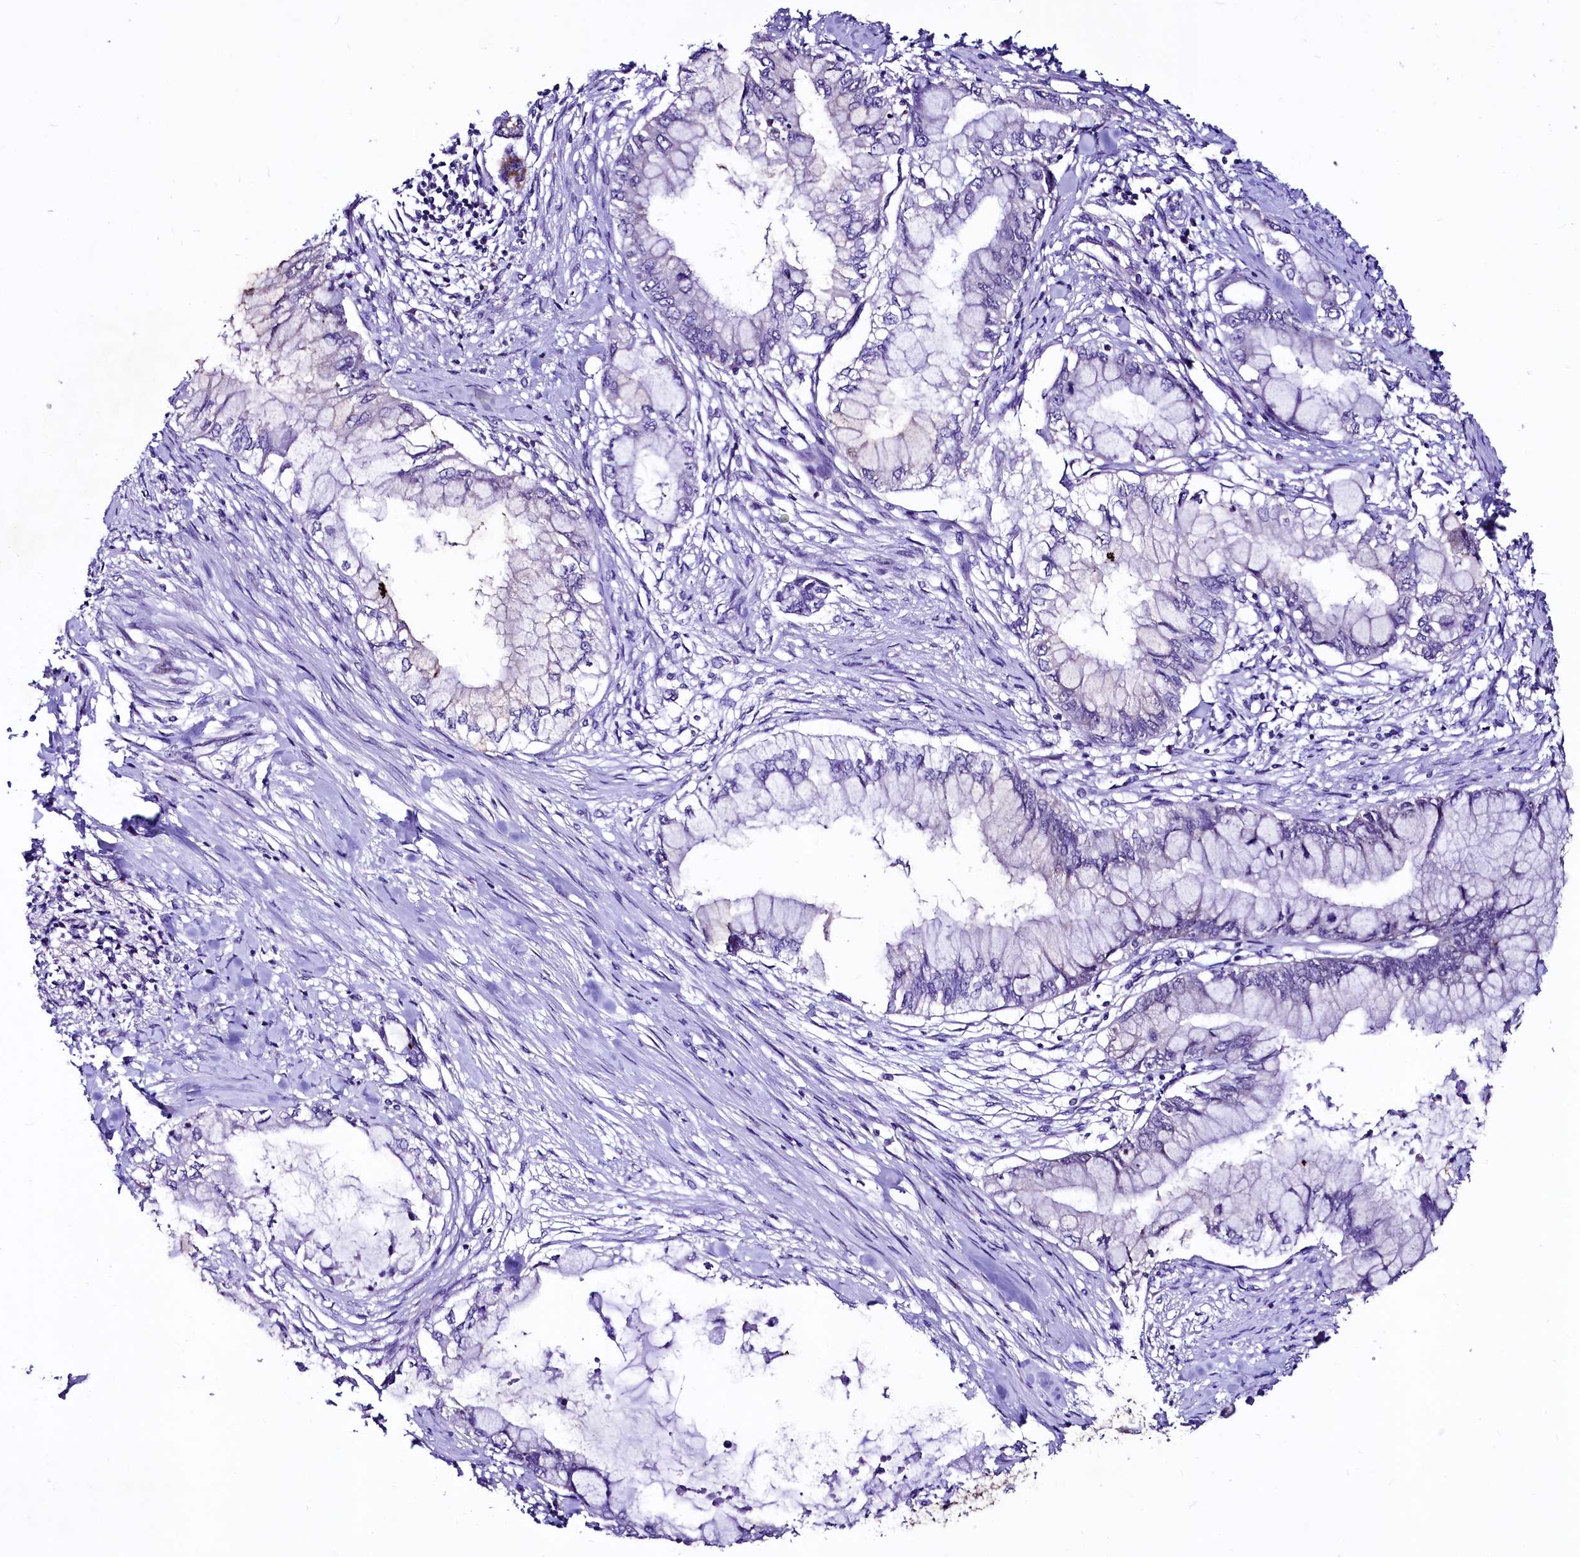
{"staining": {"intensity": "negative", "quantity": "none", "location": "none"}, "tissue": "pancreatic cancer", "cell_type": "Tumor cells", "image_type": "cancer", "snomed": [{"axis": "morphology", "description": "Adenocarcinoma, NOS"}, {"axis": "topography", "description": "Pancreas"}], "caption": "Adenocarcinoma (pancreatic) was stained to show a protein in brown. There is no significant expression in tumor cells. (DAB (3,3'-diaminobenzidine) immunohistochemistry visualized using brightfield microscopy, high magnification).", "gene": "LEUTX", "patient": {"sex": "male", "age": 48}}